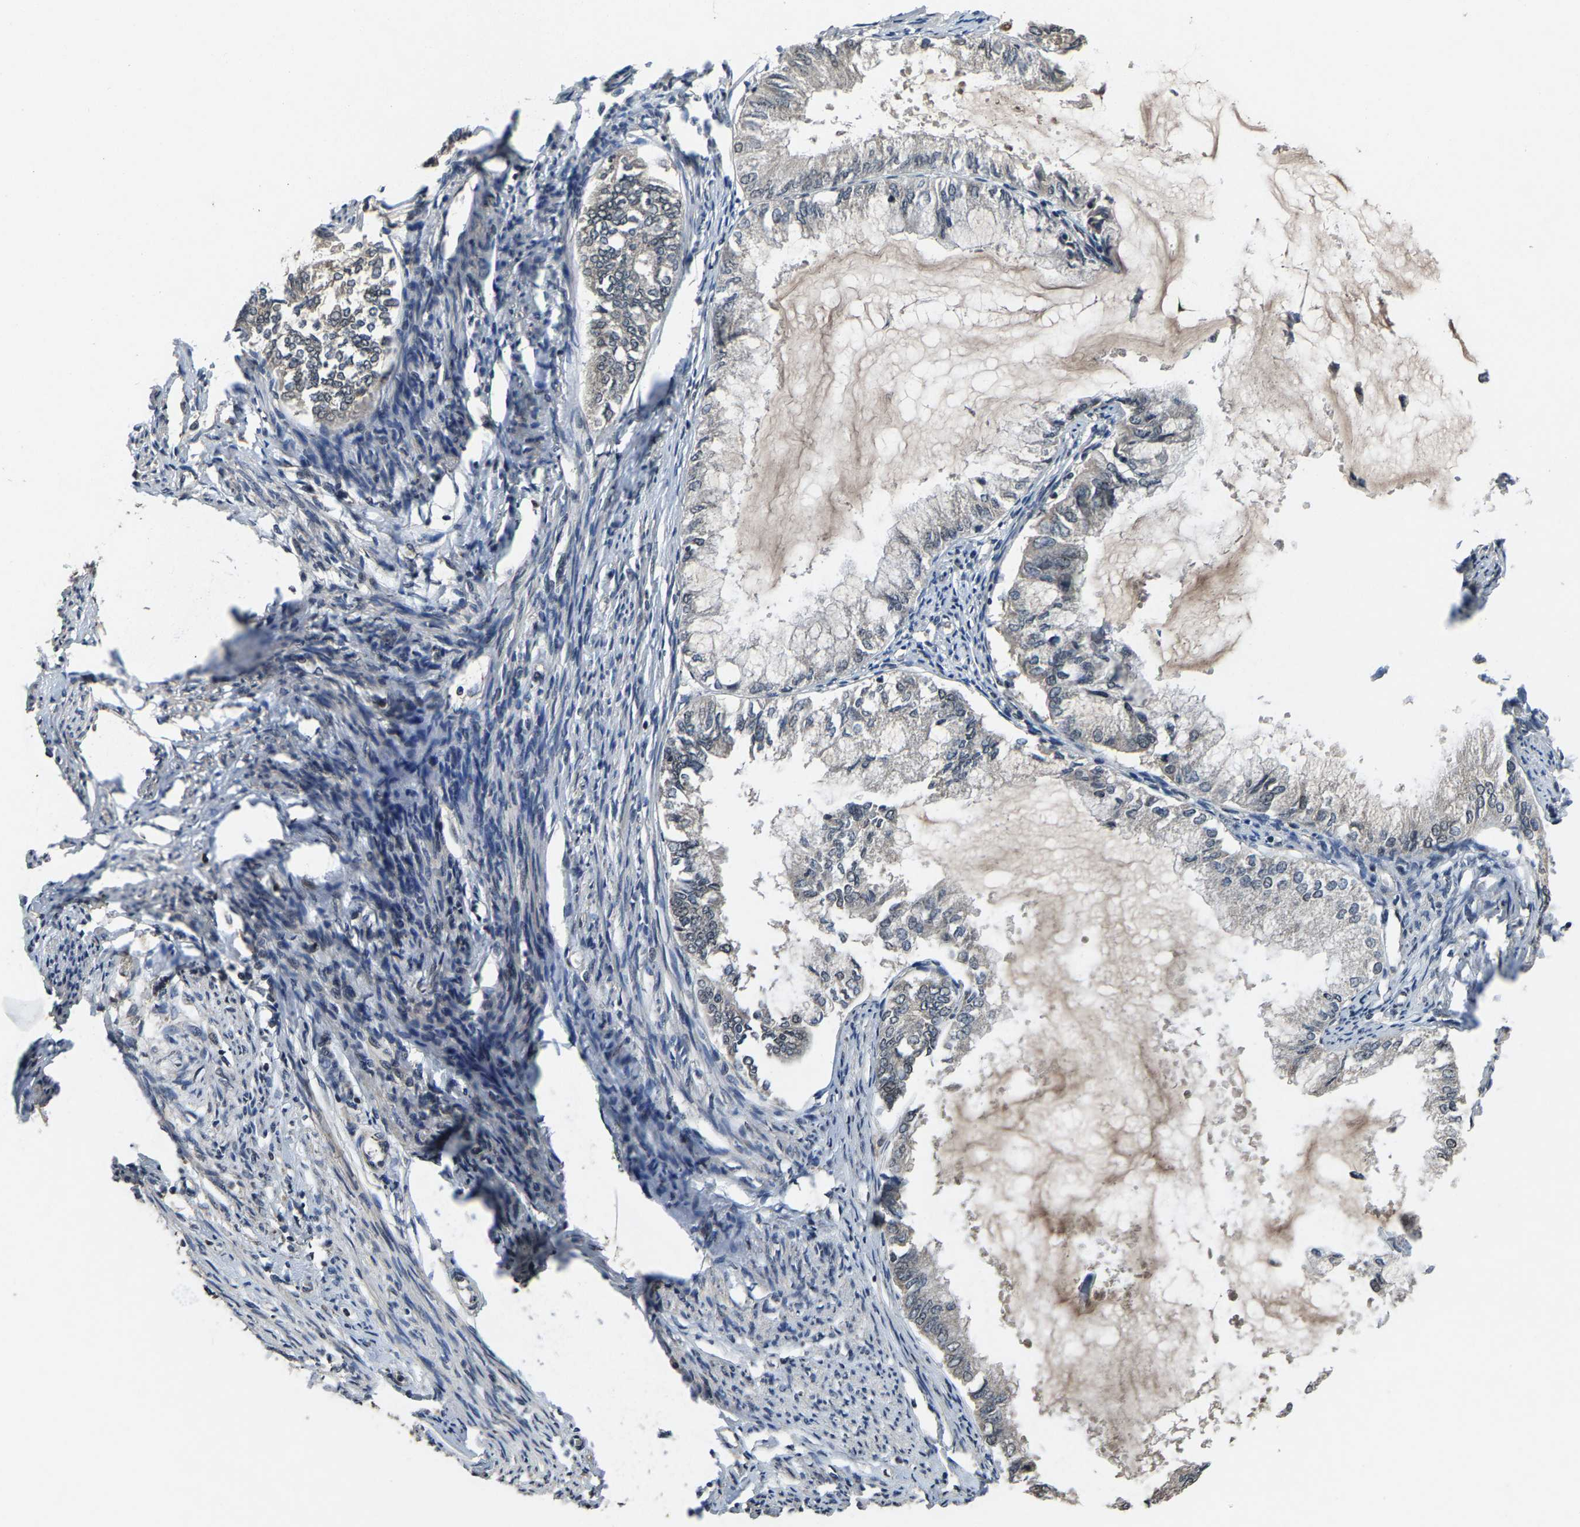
{"staining": {"intensity": "negative", "quantity": "none", "location": "none"}, "tissue": "endometrial cancer", "cell_type": "Tumor cells", "image_type": "cancer", "snomed": [{"axis": "morphology", "description": "Adenocarcinoma, NOS"}, {"axis": "topography", "description": "Endometrium"}], "caption": "IHC image of human adenocarcinoma (endometrial) stained for a protein (brown), which displays no staining in tumor cells. (DAB immunohistochemistry visualized using brightfield microscopy, high magnification).", "gene": "HUWE1", "patient": {"sex": "female", "age": 86}}